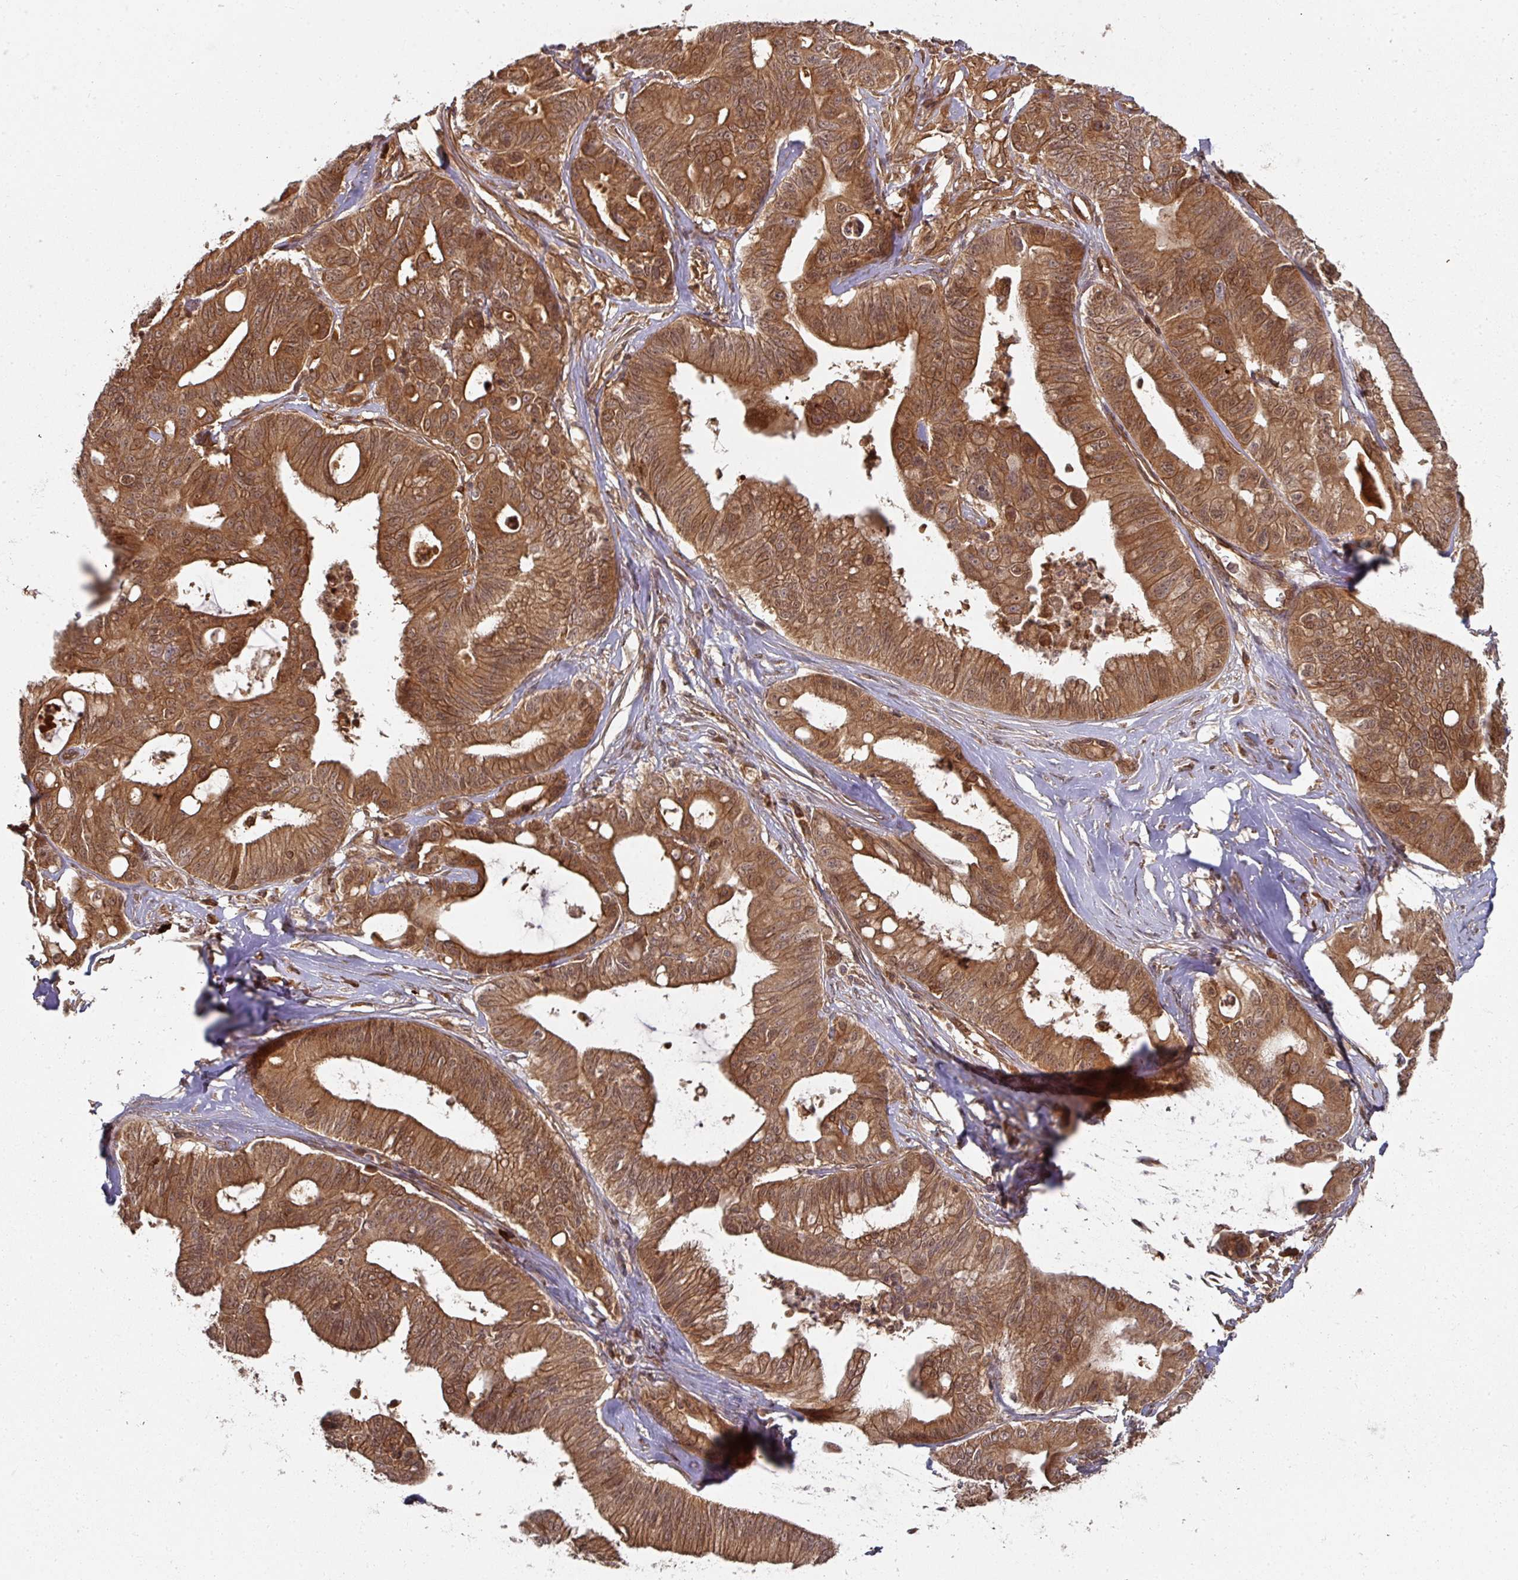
{"staining": {"intensity": "moderate", "quantity": ">75%", "location": "cytoplasmic/membranous"}, "tissue": "ovarian cancer", "cell_type": "Tumor cells", "image_type": "cancer", "snomed": [{"axis": "morphology", "description": "Cystadenocarcinoma, mucinous, NOS"}, {"axis": "topography", "description": "Ovary"}], "caption": "Tumor cells exhibit medium levels of moderate cytoplasmic/membranous positivity in approximately >75% of cells in ovarian mucinous cystadenocarcinoma.", "gene": "EIF4EBP2", "patient": {"sex": "female", "age": 70}}